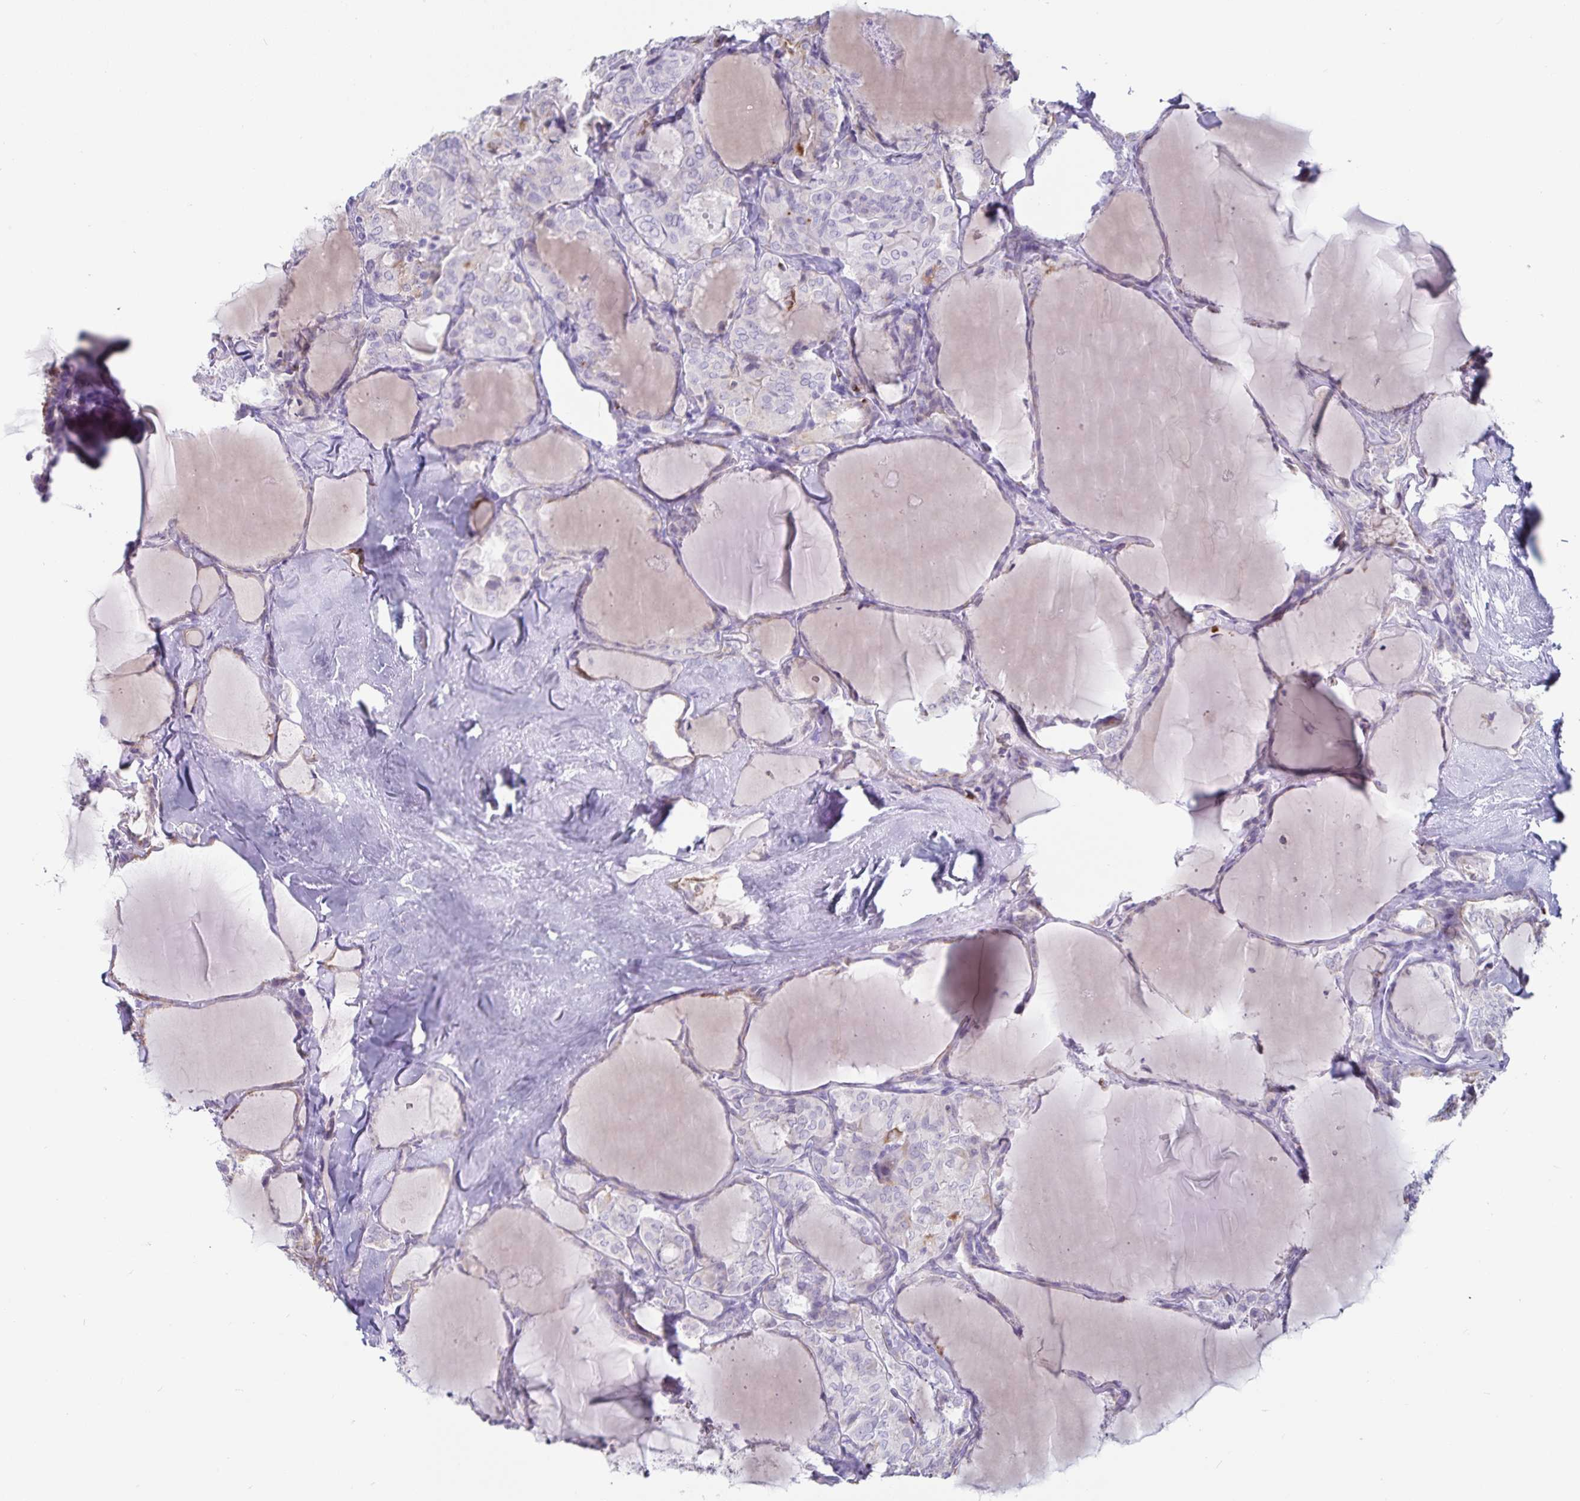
{"staining": {"intensity": "negative", "quantity": "none", "location": "none"}, "tissue": "thyroid cancer", "cell_type": "Tumor cells", "image_type": "cancer", "snomed": [{"axis": "morphology", "description": "Papillary adenocarcinoma, NOS"}, {"axis": "topography", "description": "Thyroid gland"}], "caption": "Tumor cells are negative for brown protein staining in thyroid cancer.", "gene": "GNLY", "patient": {"sex": "male", "age": 30}}